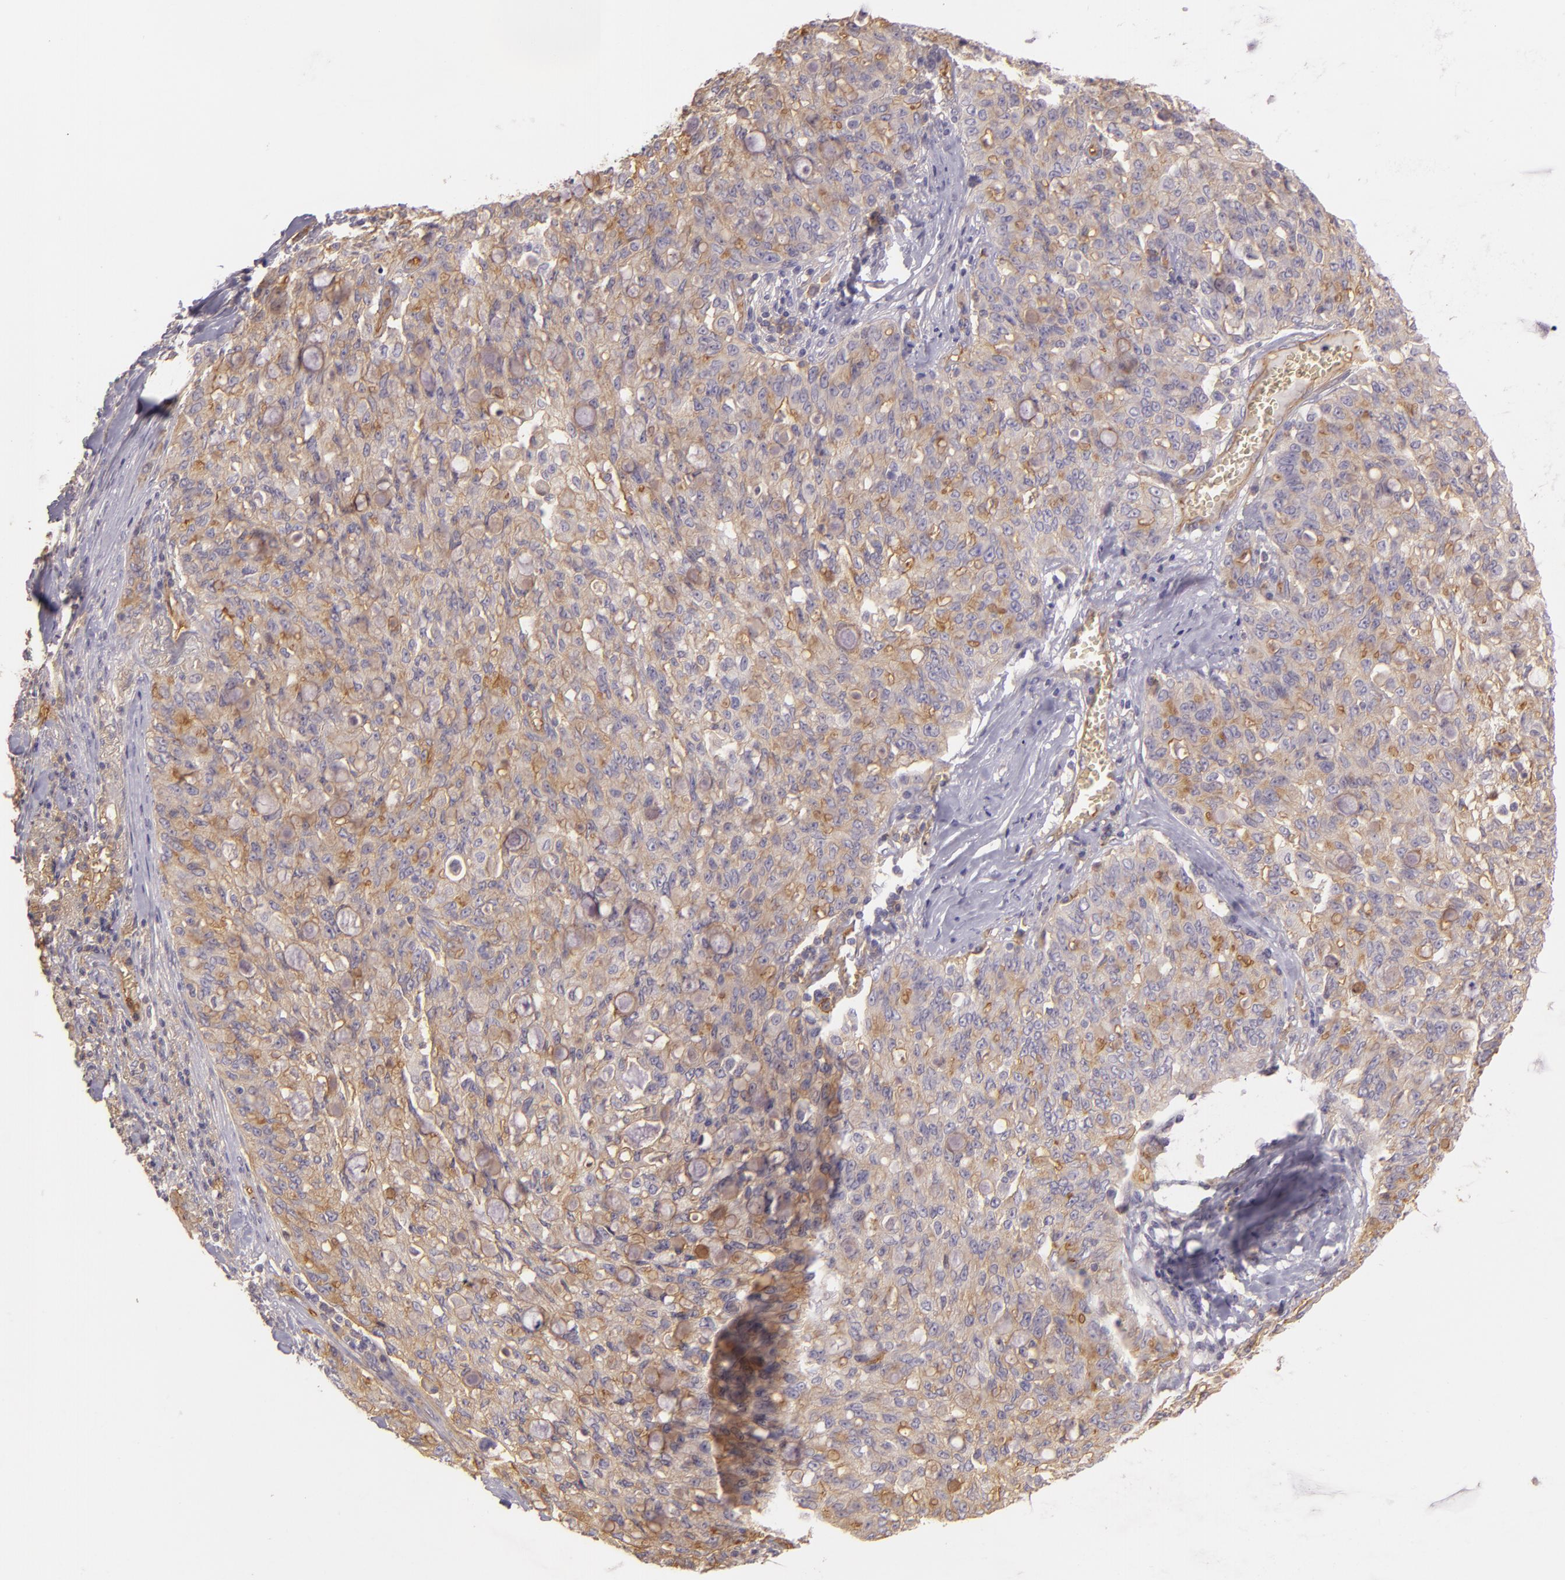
{"staining": {"intensity": "moderate", "quantity": ">75%", "location": "cytoplasmic/membranous"}, "tissue": "lung cancer", "cell_type": "Tumor cells", "image_type": "cancer", "snomed": [{"axis": "morphology", "description": "Adenocarcinoma, NOS"}, {"axis": "topography", "description": "Lung"}], "caption": "The image shows a brown stain indicating the presence of a protein in the cytoplasmic/membranous of tumor cells in lung adenocarcinoma.", "gene": "CD59", "patient": {"sex": "female", "age": 44}}